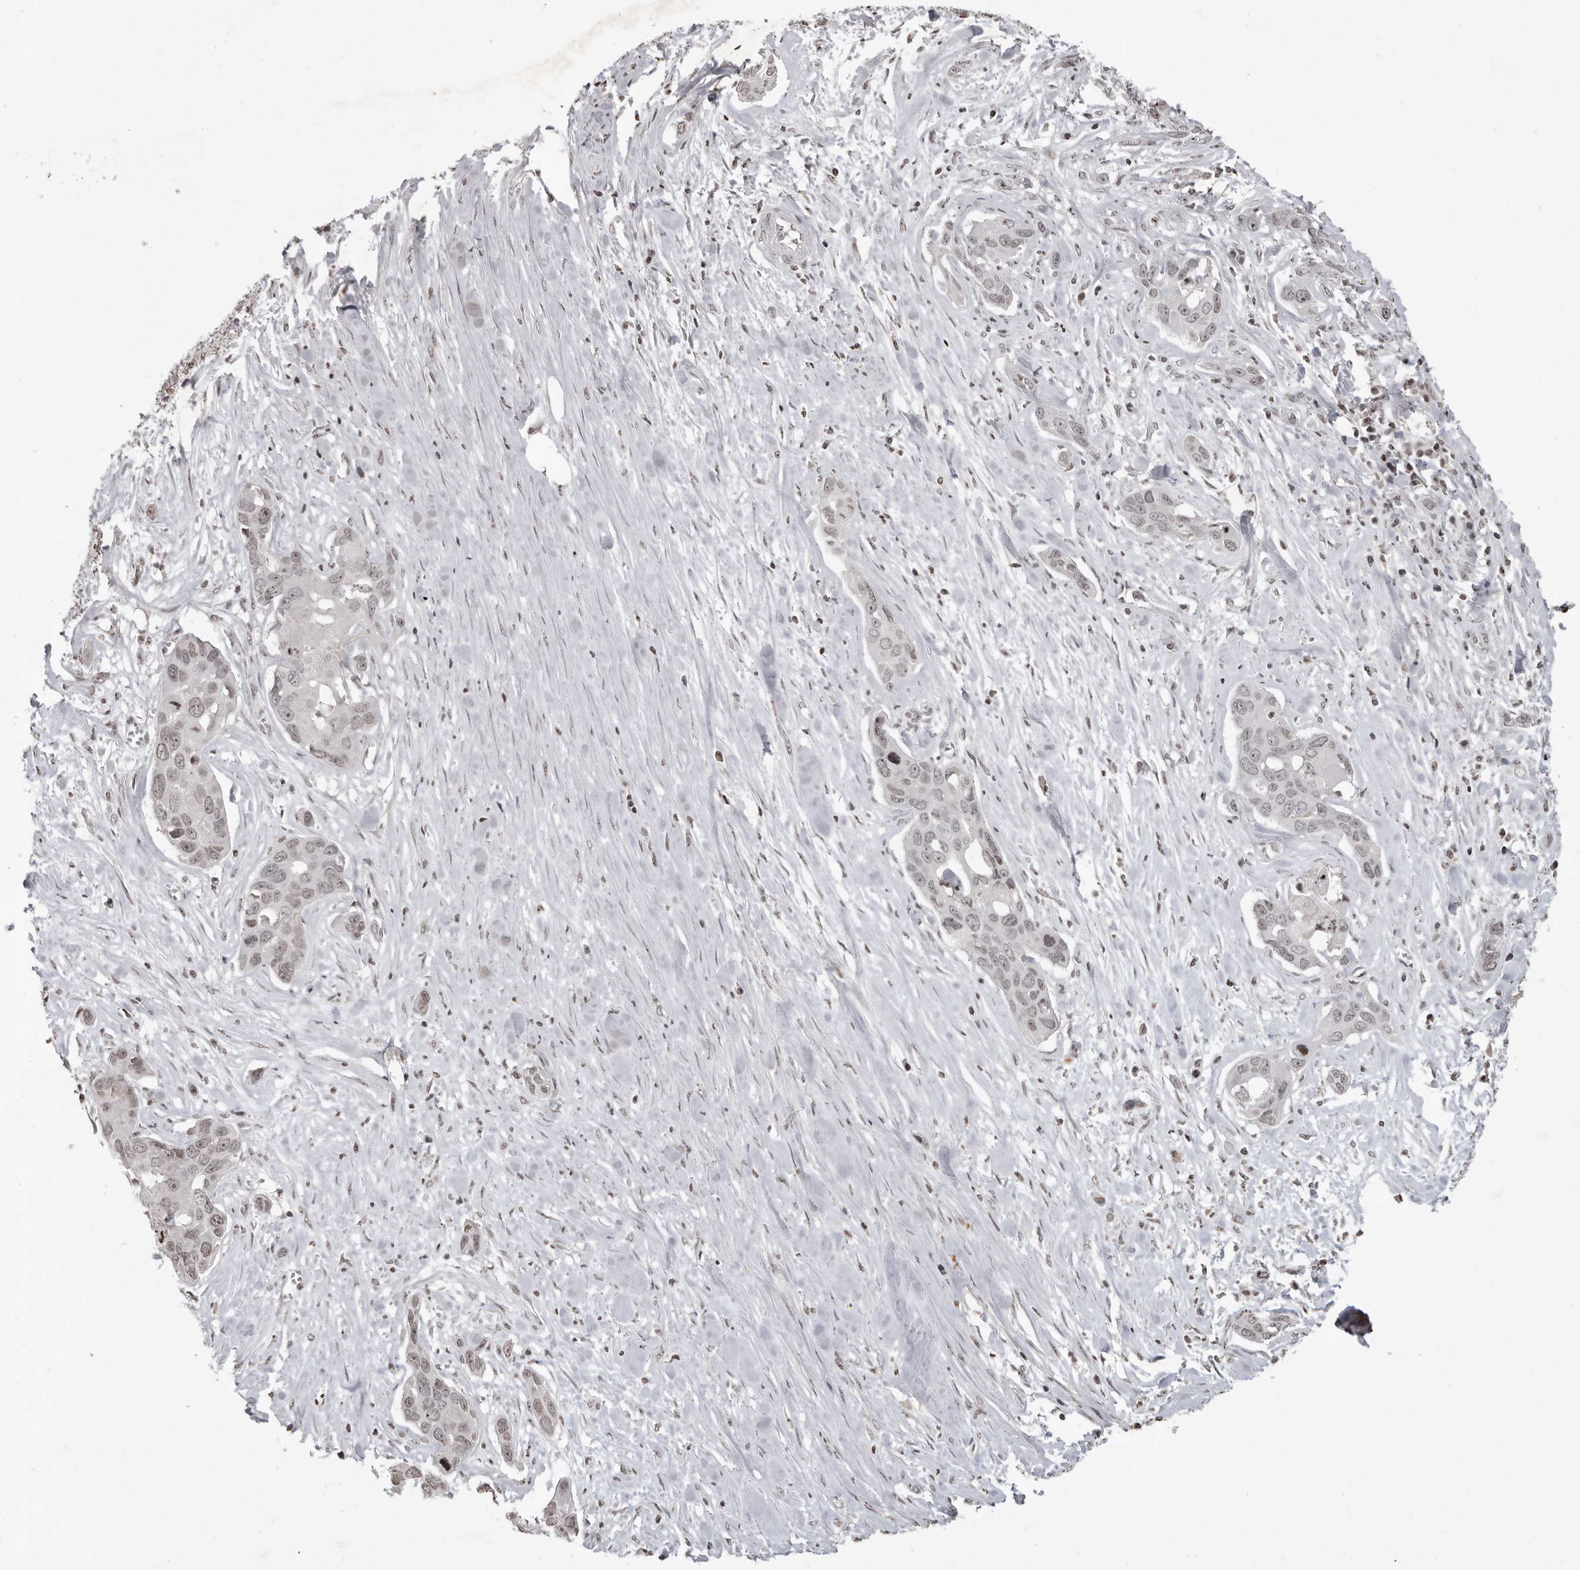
{"staining": {"intensity": "weak", "quantity": "25%-75%", "location": "nuclear"}, "tissue": "pancreatic cancer", "cell_type": "Tumor cells", "image_type": "cancer", "snomed": [{"axis": "morphology", "description": "Adenocarcinoma, NOS"}, {"axis": "topography", "description": "Pancreas"}], "caption": "IHC photomicrograph of pancreatic cancer stained for a protein (brown), which exhibits low levels of weak nuclear positivity in approximately 25%-75% of tumor cells.", "gene": "WDR45", "patient": {"sex": "female", "age": 60}}